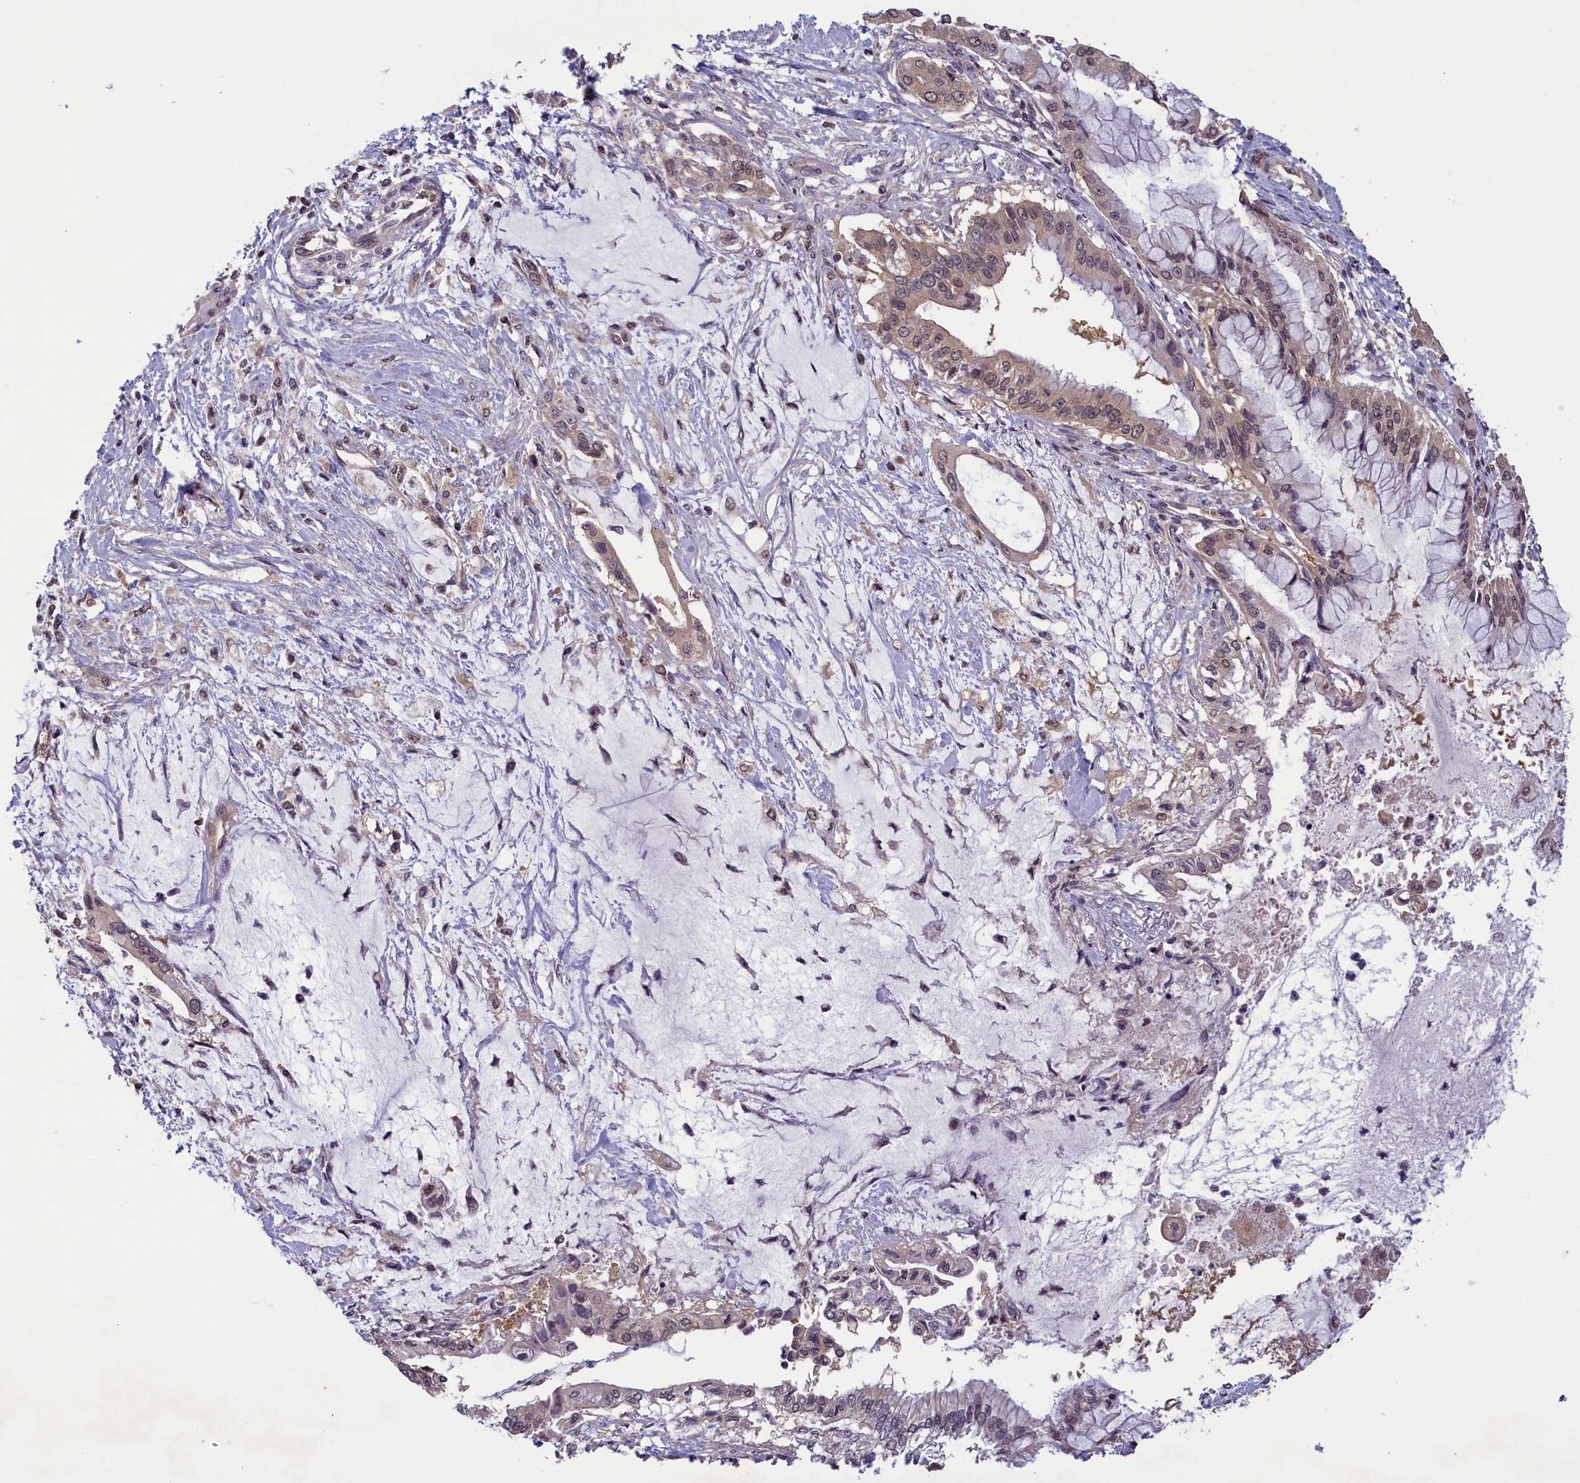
{"staining": {"intensity": "weak", "quantity": "<25%", "location": "nuclear"}, "tissue": "pancreatic cancer", "cell_type": "Tumor cells", "image_type": "cancer", "snomed": [{"axis": "morphology", "description": "Adenocarcinoma, NOS"}, {"axis": "topography", "description": "Pancreas"}], "caption": "Tumor cells are negative for brown protein staining in pancreatic adenocarcinoma.", "gene": "NUBP1", "patient": {"sex": "male", "age": 46}}